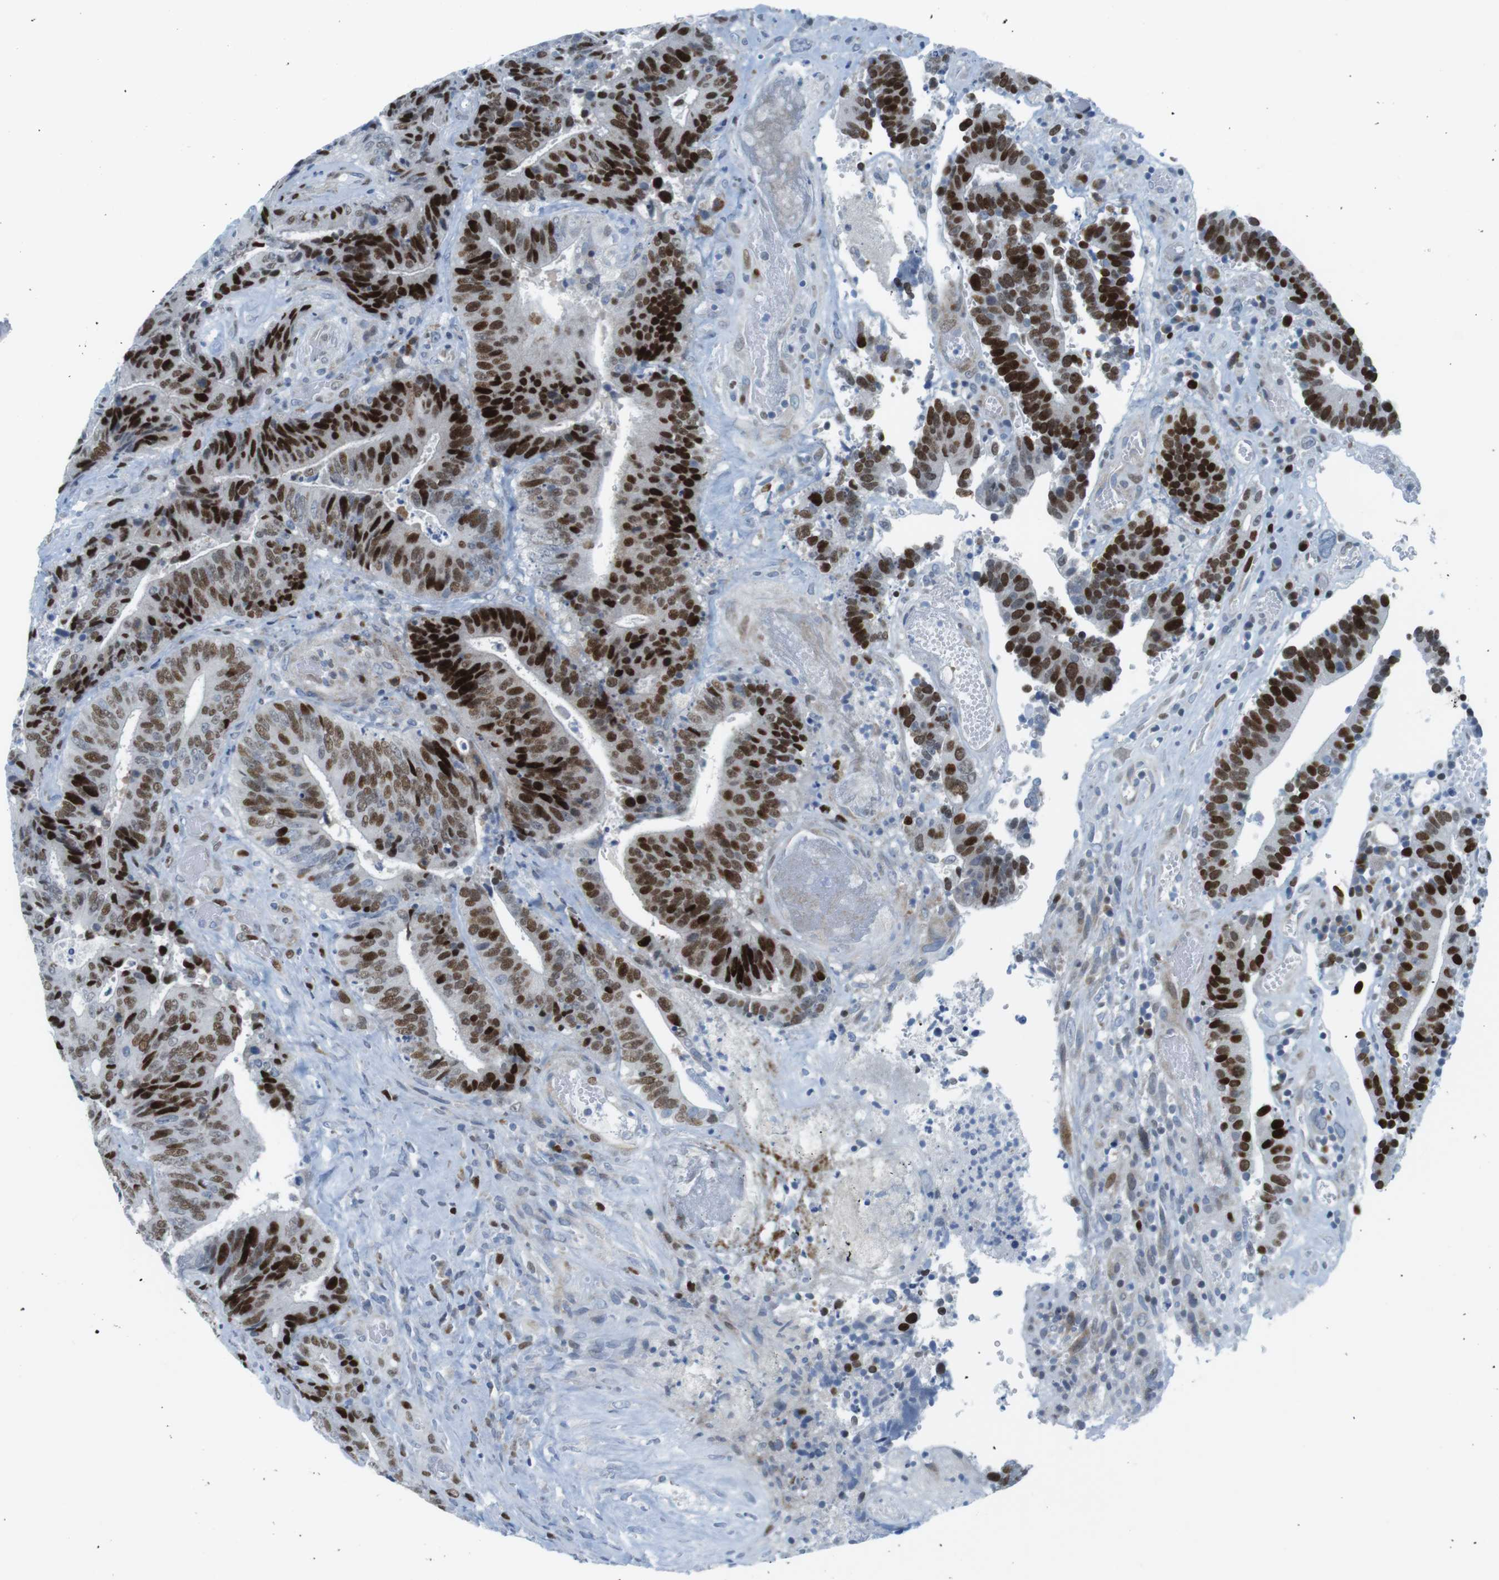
{"staining": {"intensity": "strong", "quantity": ">75%", "location": "nuclear"}, "tissue": "colorectal cancer", "cell_type": "Tumor cells", "image_type": "cancer", "snomed": [{"axis": "morphology", "description": "Adenocarcinoma, NOS"}, {"axis": "topography", "description": "Rectum"}], "caption": "Adenocarcinoma (colorectal) stained with a protein marker displays strong staining in tumor cells.", "gene": "CHAF1A", "patient": {"sex": "male", "age": 72}}